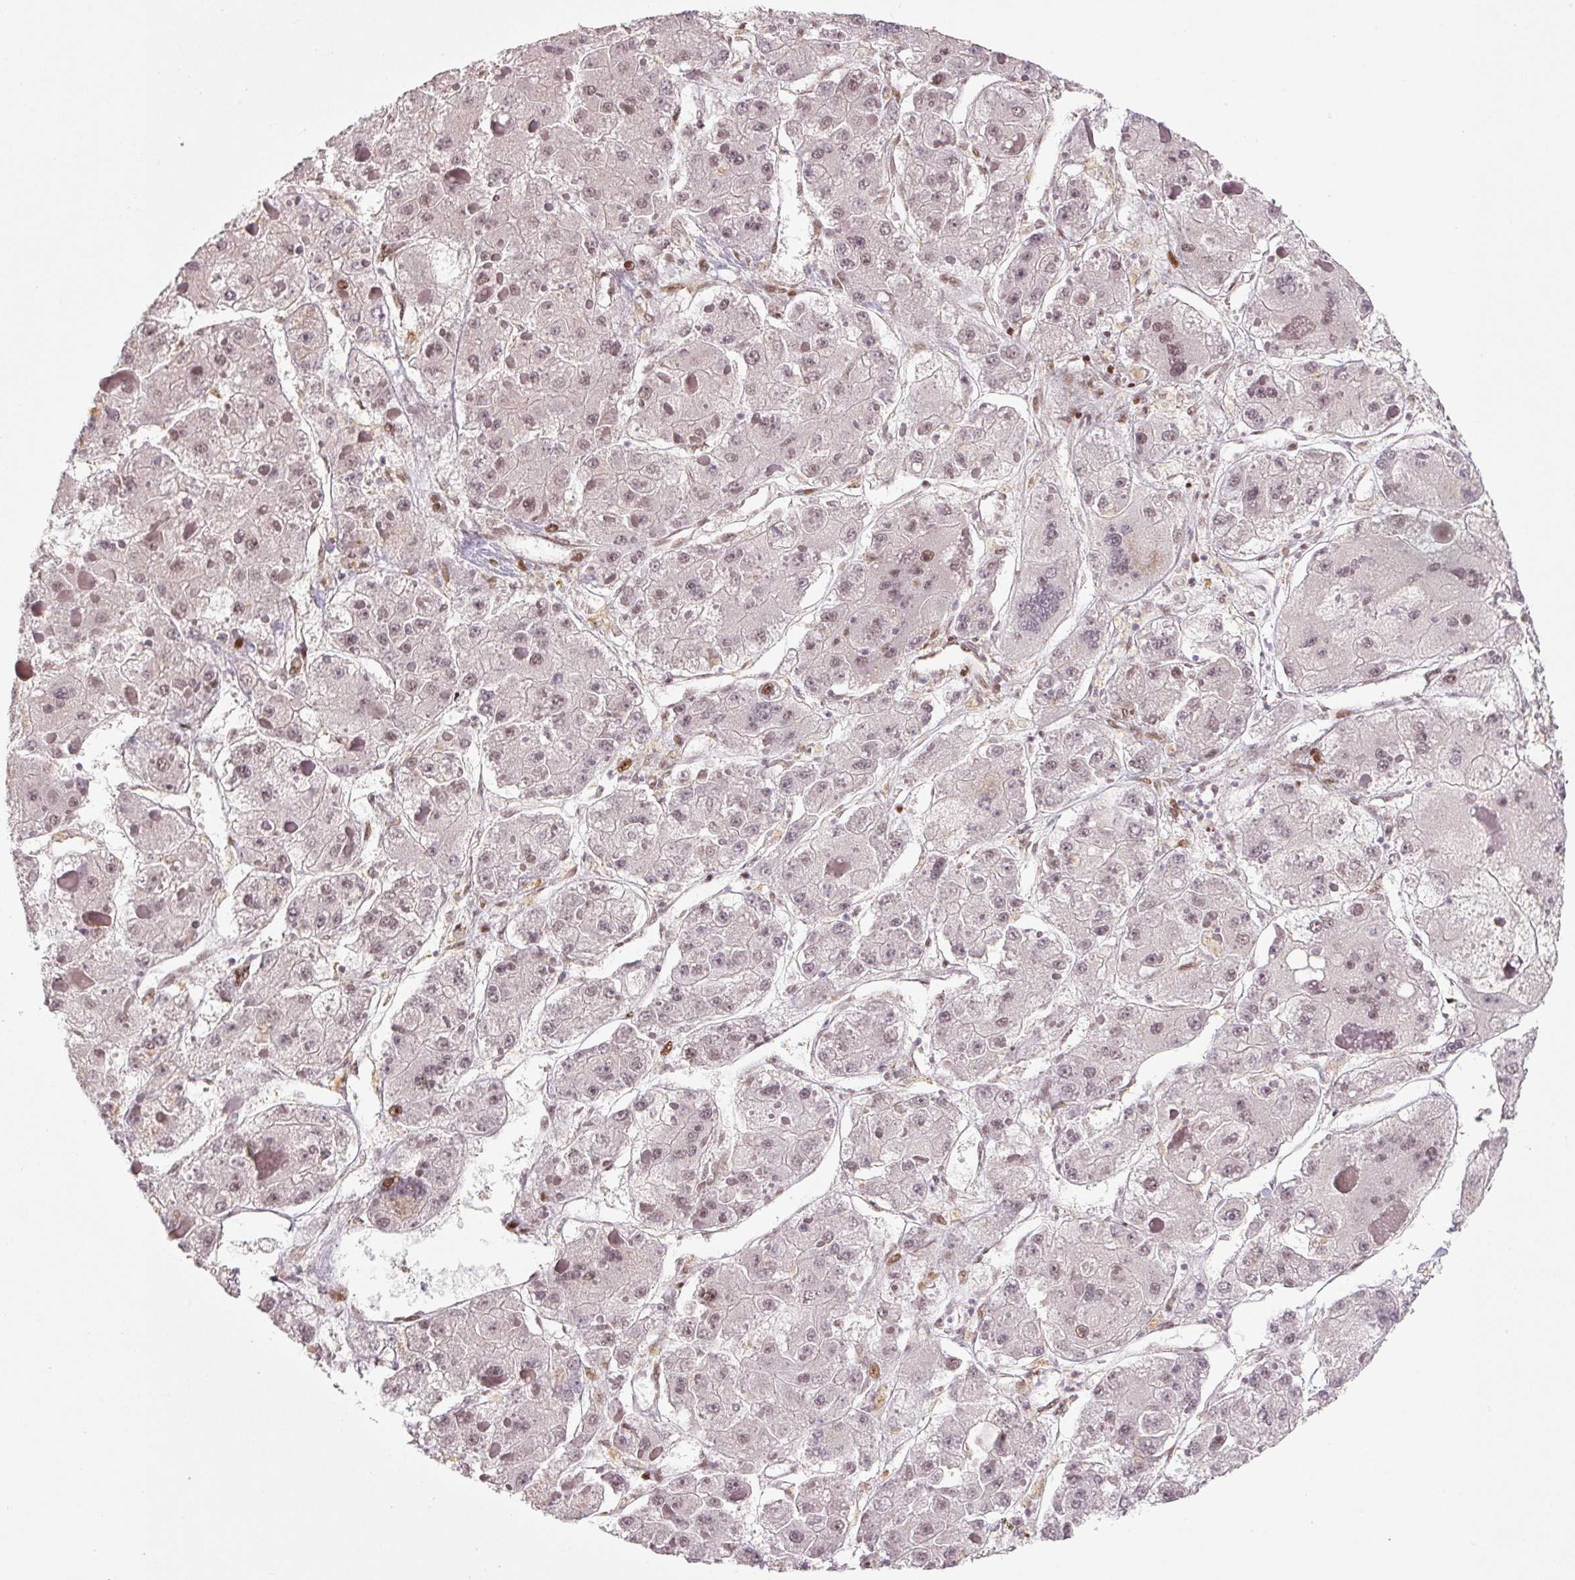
{"staining": {"intensity": "weak", "quantity": "25%-75%", "location": "nuclear"}, "tissue": "liver cancer", "cell_type": "Tumor cells", "image_type": "cancer", "snomed": [{"axis": "morphology", "description": "Carcinoma, Hepatocellular, NOS"}, {"axis": "topography", "description": "Liver"}], "caption": "Weak nuclear expression for a protein is identified in about 25%-75% of tumor cells of liver hepatocellular carcinoma using immunohistochemistry (IHC).", "gene": "PYDC2", "patient": {"sex": "female", "age": 73}}